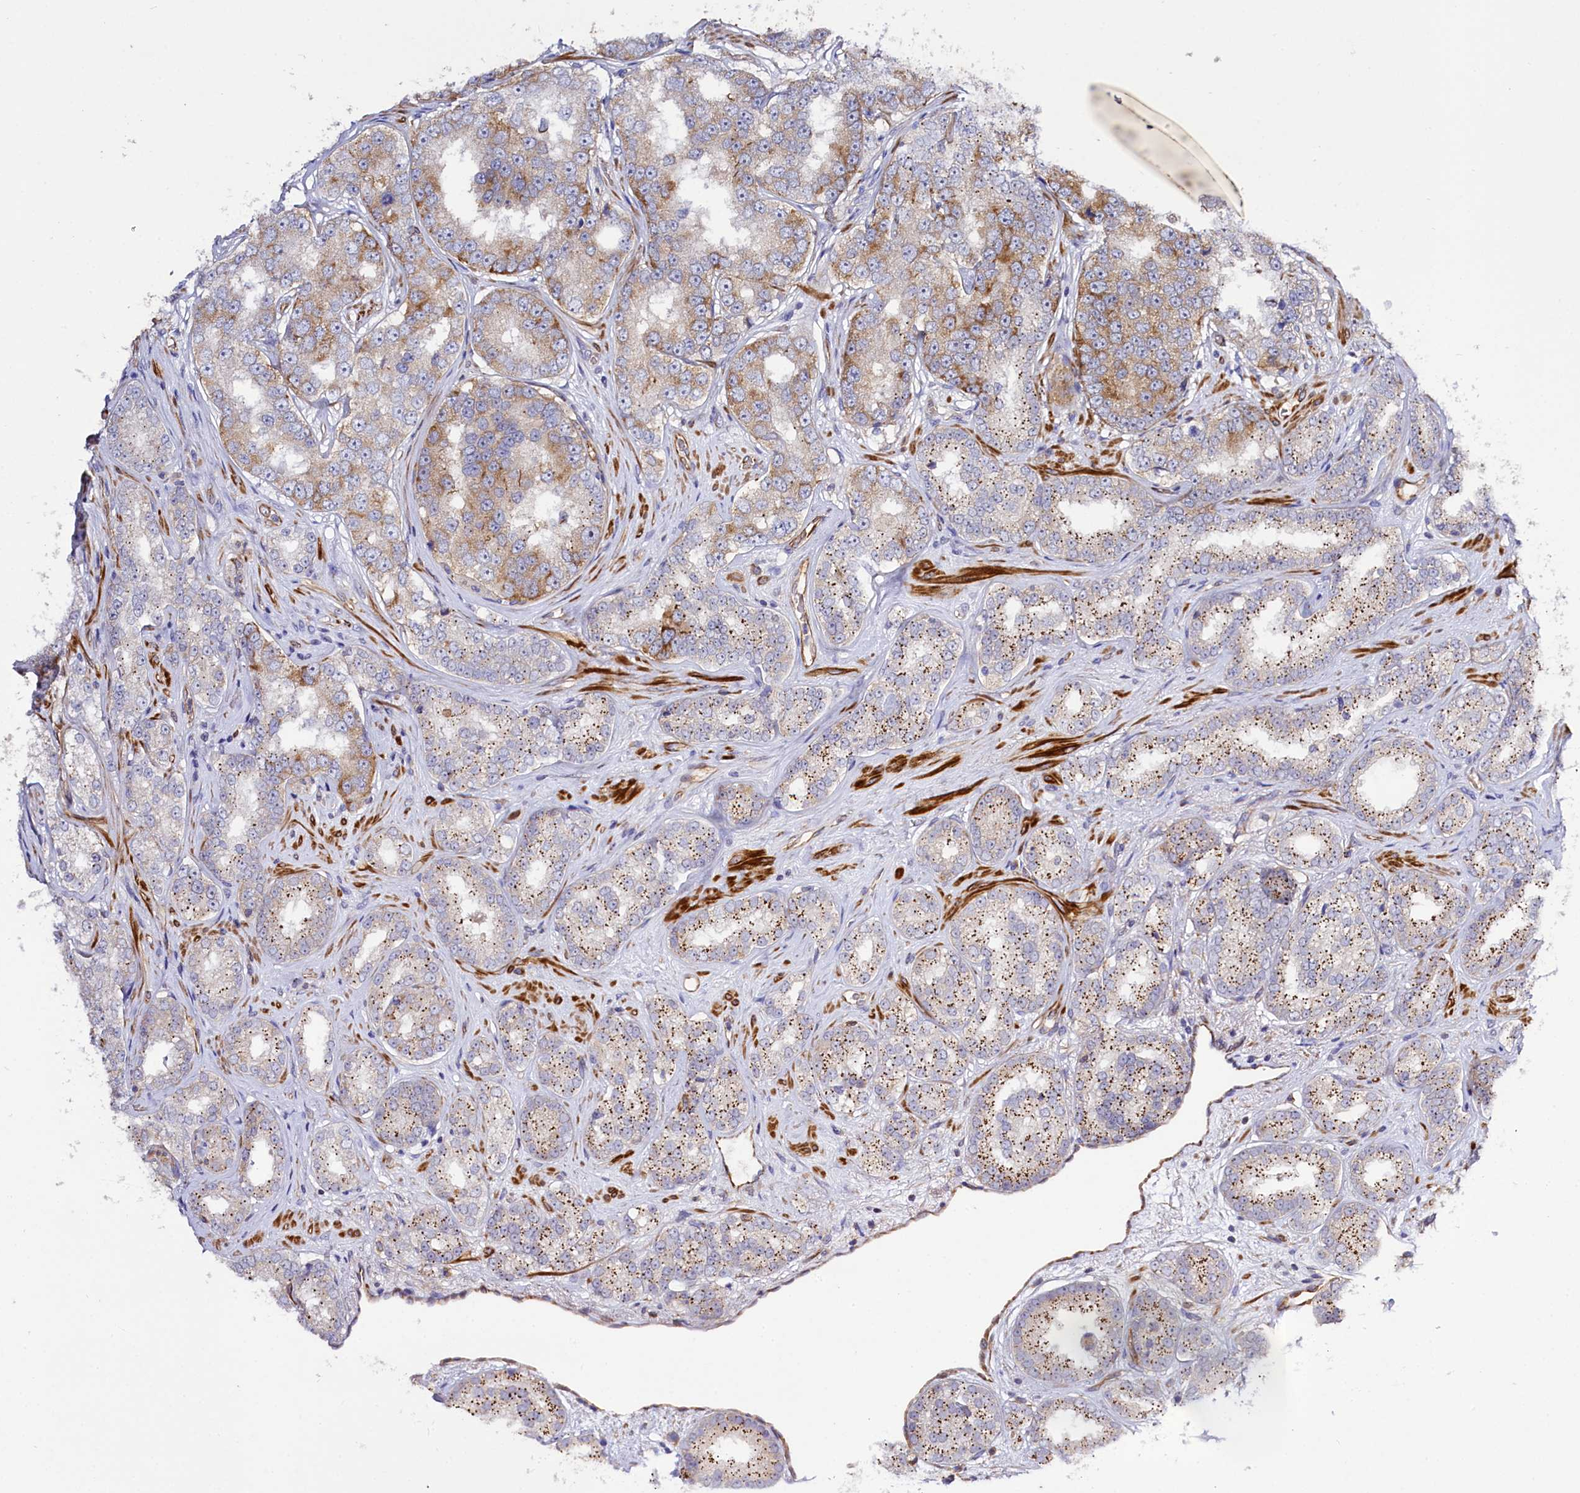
{"staining": {"intensity": "moderate", "quantity": ">75%", "location": "cytoplasmic/membranous"}, "tissue": "prostate cancer", "cell_type": "Tumor cells", "image_type": "cancer", "snomed": [{"axis": "morphology", "description": "Normal tissue, NOS"}, {"axis": "morphology", "description": "Adenocarcinoma, High grade"}, {"axis": "topography", "description": "Prostate"}], "caption": "Moderate cytoplasmic/membranous staining is present in approximately >75% of tumor cells in prostate cancer. The protein of interest is shown in brown color, while the nuclei are stained blue.", "gene": "SLC7A1", "patient": {"sex": "male", "age": 83}}